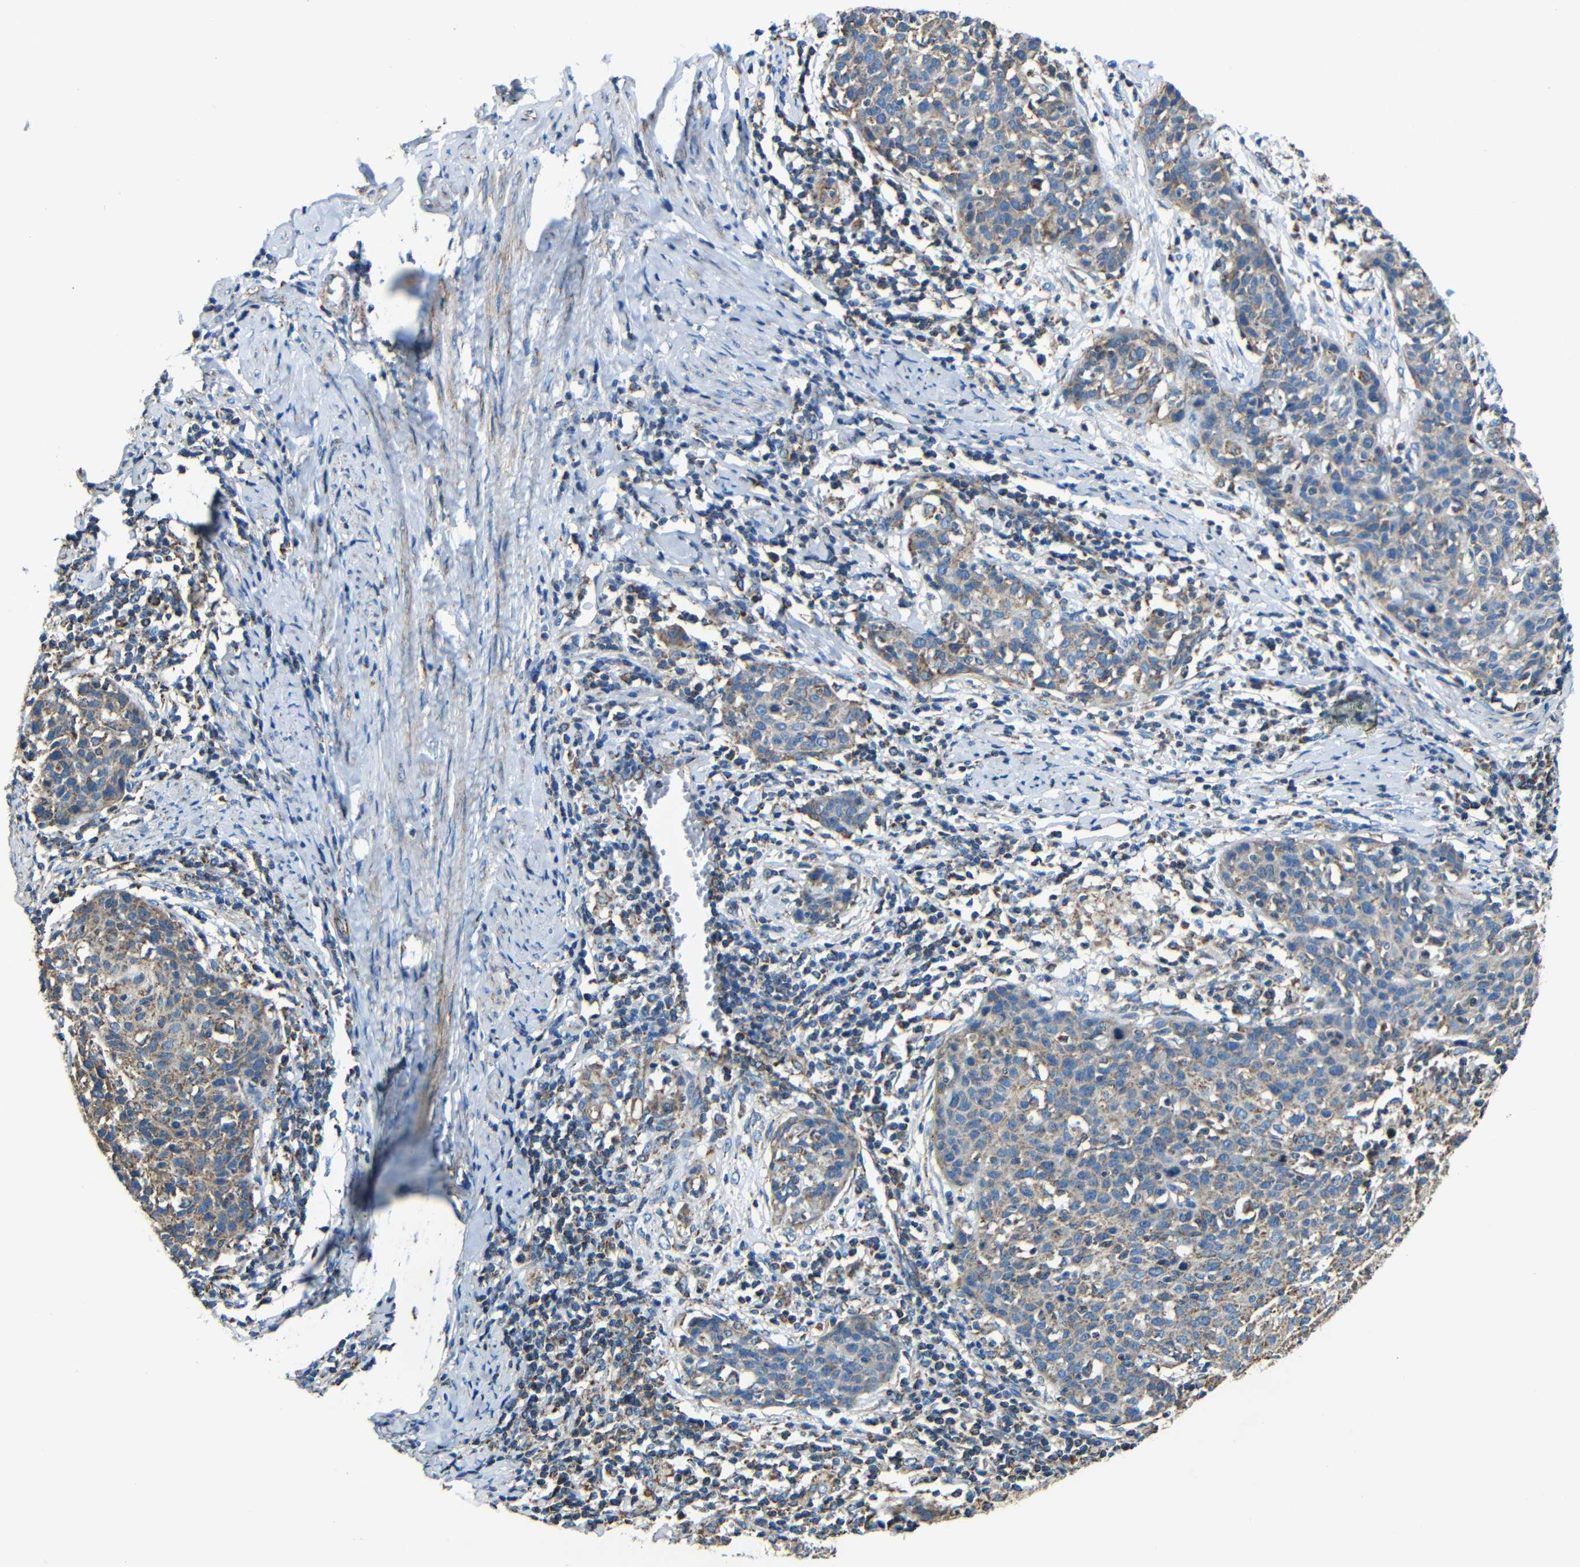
{"staining": {"intensity": "weak", "quantity": ">75%", "location": "cytoplasmic/membranous"}, "tissue": "cervical cancer", "cell_type": "Tumor cells", "image_type": "cancer", "snomed": [{"axis": "morphology", "description": "Squamous cell carcinoma, NOS"}, {"axis": "topography", "description": "Cervix"}], "caption": "Weak cytoplasmic/membranous positivity for a protein is identified in approximately >75% of tumor cells of cervical cancer using immunohistochemistry (IHC).", "gene": "INTS6L", "patient": {"sex": "female", "age": 38}}